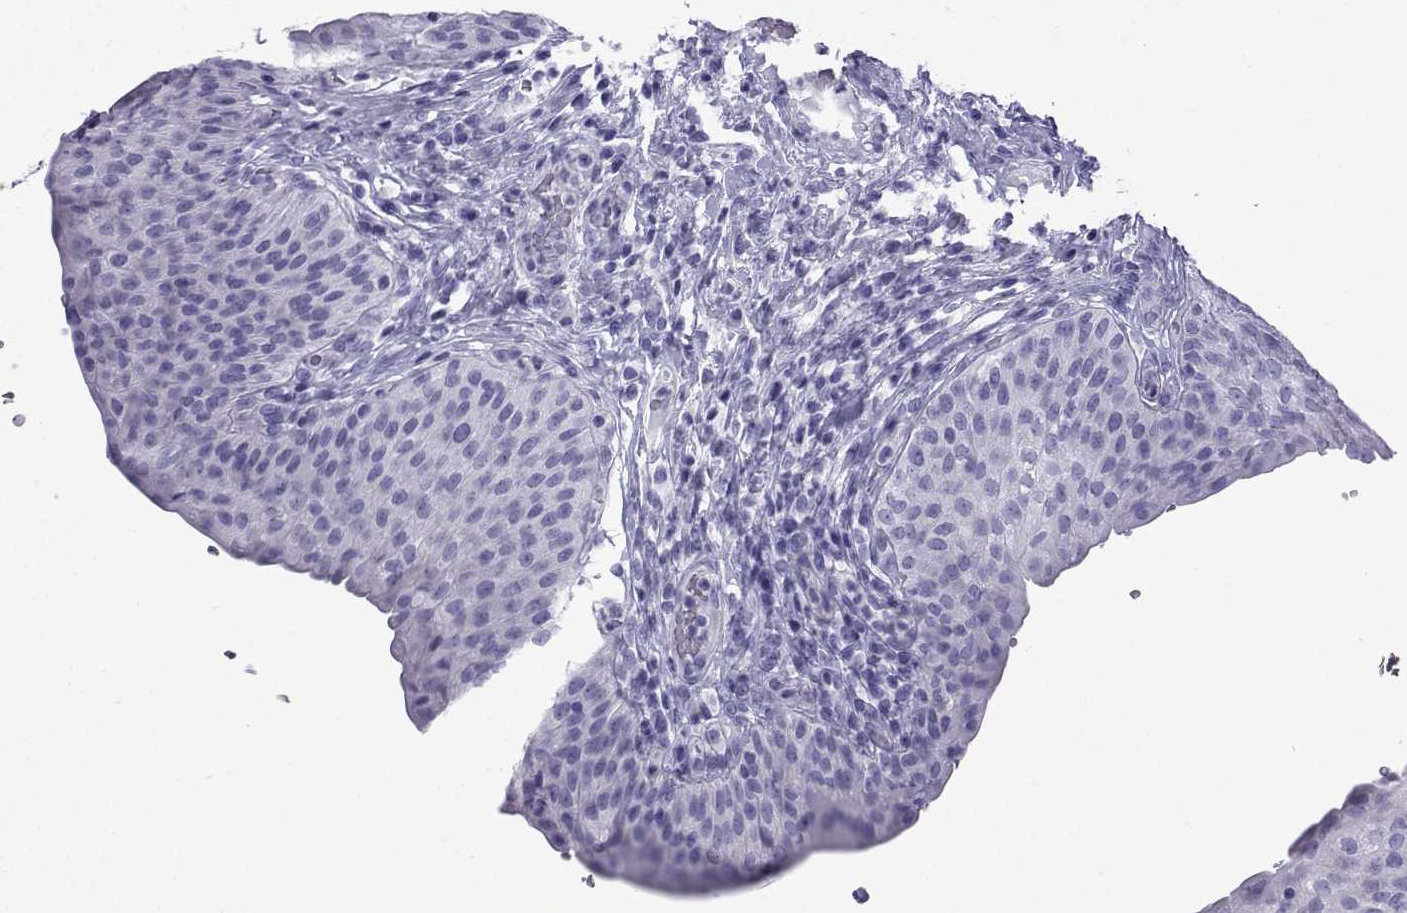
{"staining": {"intensity": "negative", "quantity": "none", "location": "none"}, "tissue": "urinary bladder", "cell_type": "Urothelial cells", "image_type": "normal", "snomed": [{"axis": "morphology", "description": "Normal tissue, NOS"}, {"axis": "topography", "description": "Urinary bladder"}], "caption": "The micrograph demonstrates no significant positivity in urothelial cells of urinary bladder.", "gene": "KCNF1", "patient": {"sex": "male", "age": 66}}